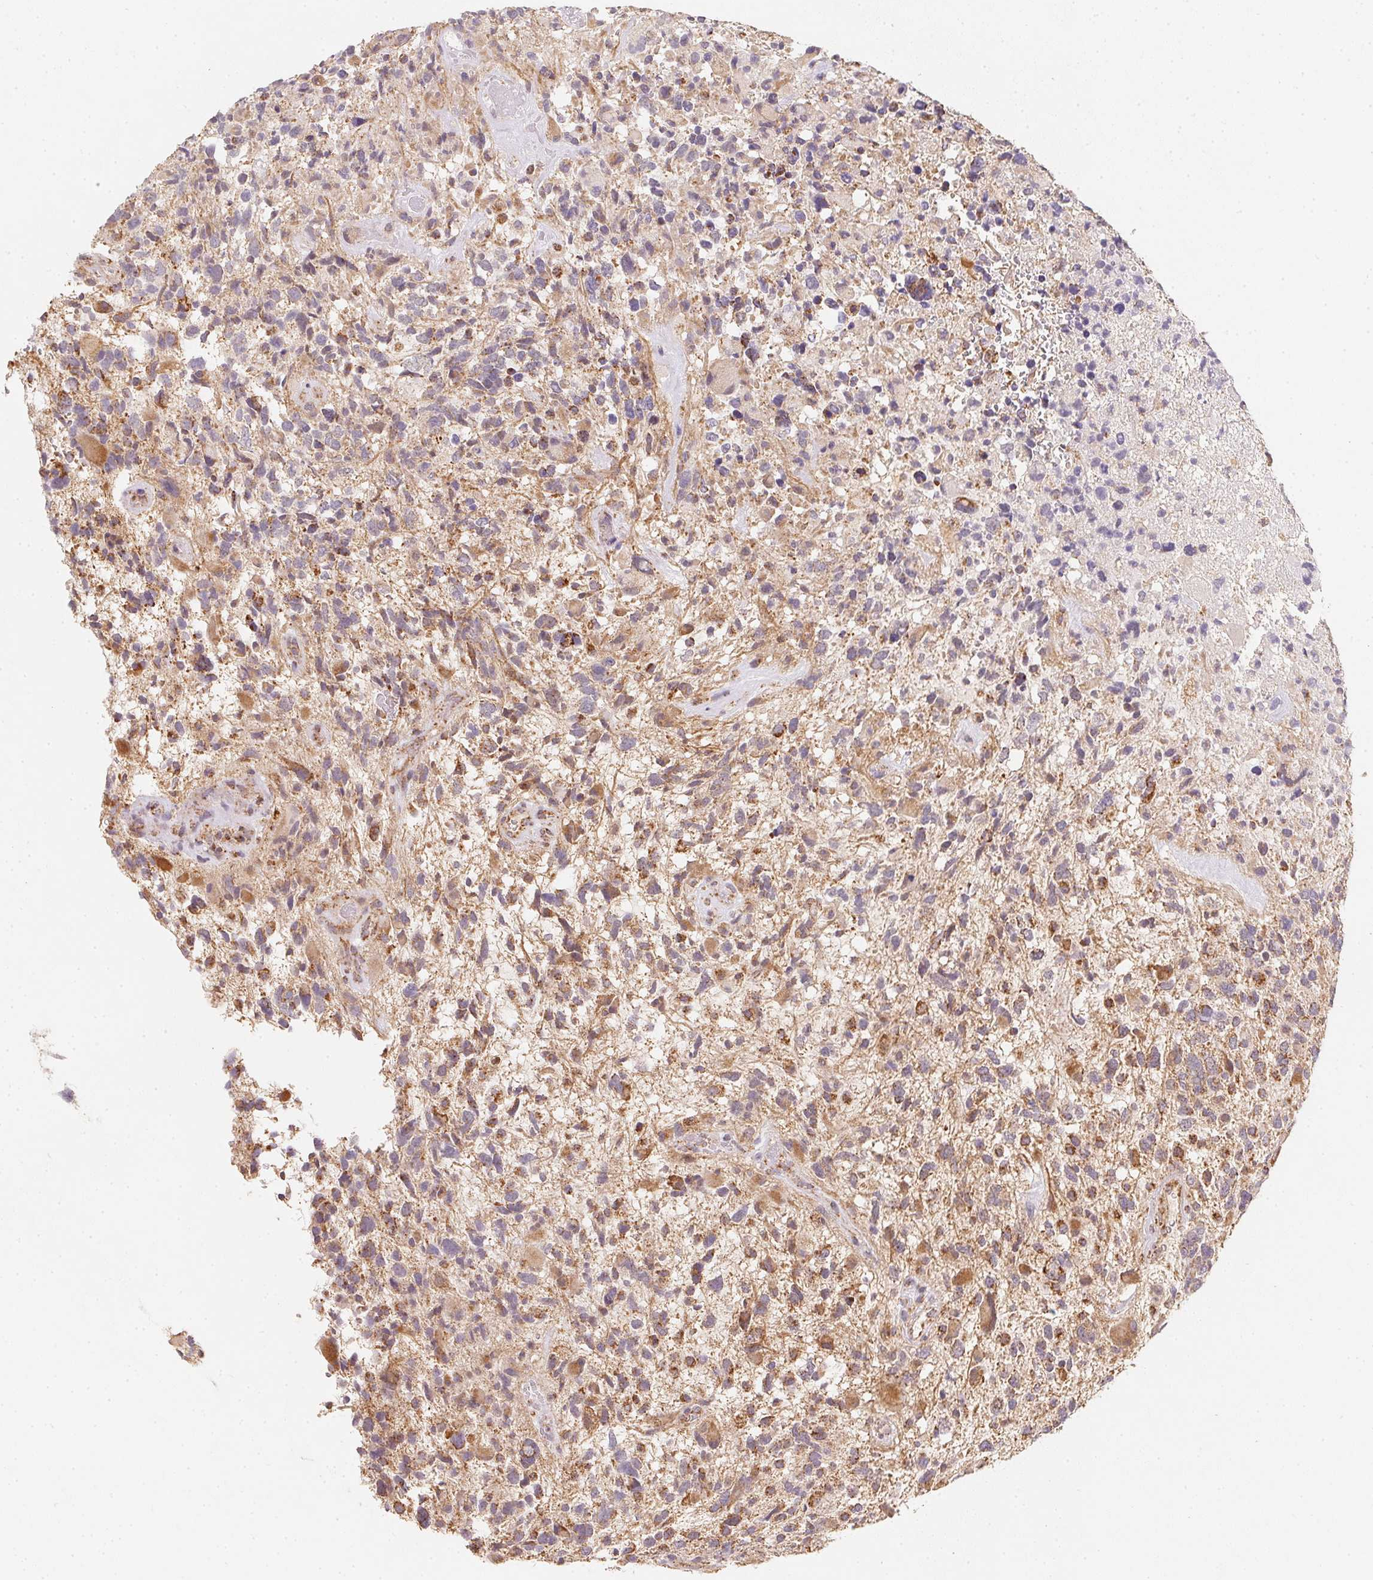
{"staining": {"intensity": "moderate", "quantity": "<25%", "location": "cytoplasmic/membranous"}, "tissue": "glioma", "cell_type": "Tumor cells", "image_type": "cancer", "snomed": [{"axis": "morphology", "description": "Glioma, malignant, High grade"}, {"axis": "topography", "description": "Brain"}], "caption": "IHC micrograph of glioma stained for a protein (brown), which shows low levels of moderate cytoplasmic/membranous staining in approximately <25% of tumor cells.", "gene": "NDUFS6", "patient": {"sex": "female", "age": 71}}